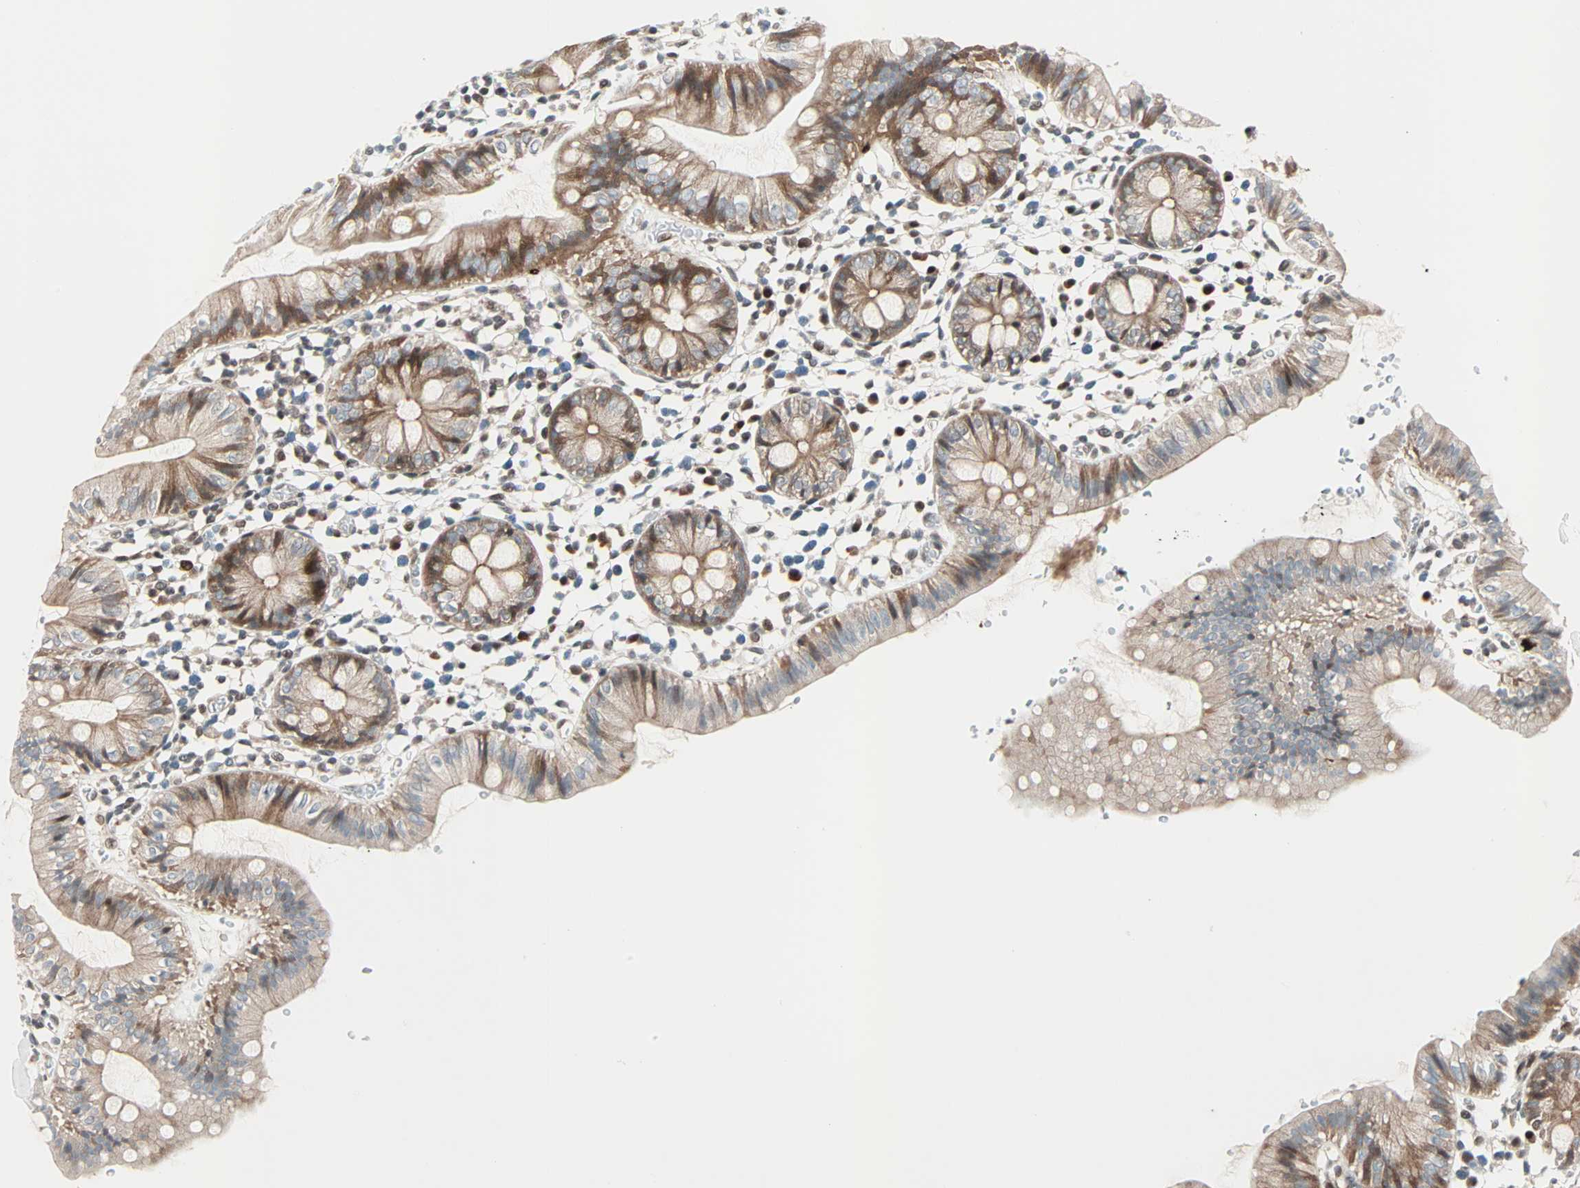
{"staining": {"intensity": "weak", "quantity": "25%-75%", "location": "cytoplasmic/membranous"}, "tissue": "colon", "cell_type": "Endothelial cells", "image_type": "normal", "snomed": [{"axis": "morphology", "description": "Normal tissue, NOS"}, {"axis": "topography", "description": "Colon"}], "caption": "Human colon stained for a protein (brown) shows weak cytoplasmic/membranous positive positivity in about 25%-75% of endothelial cells.", "gene": "CBX4", "patient": {"sex": "male", "age": 14}}